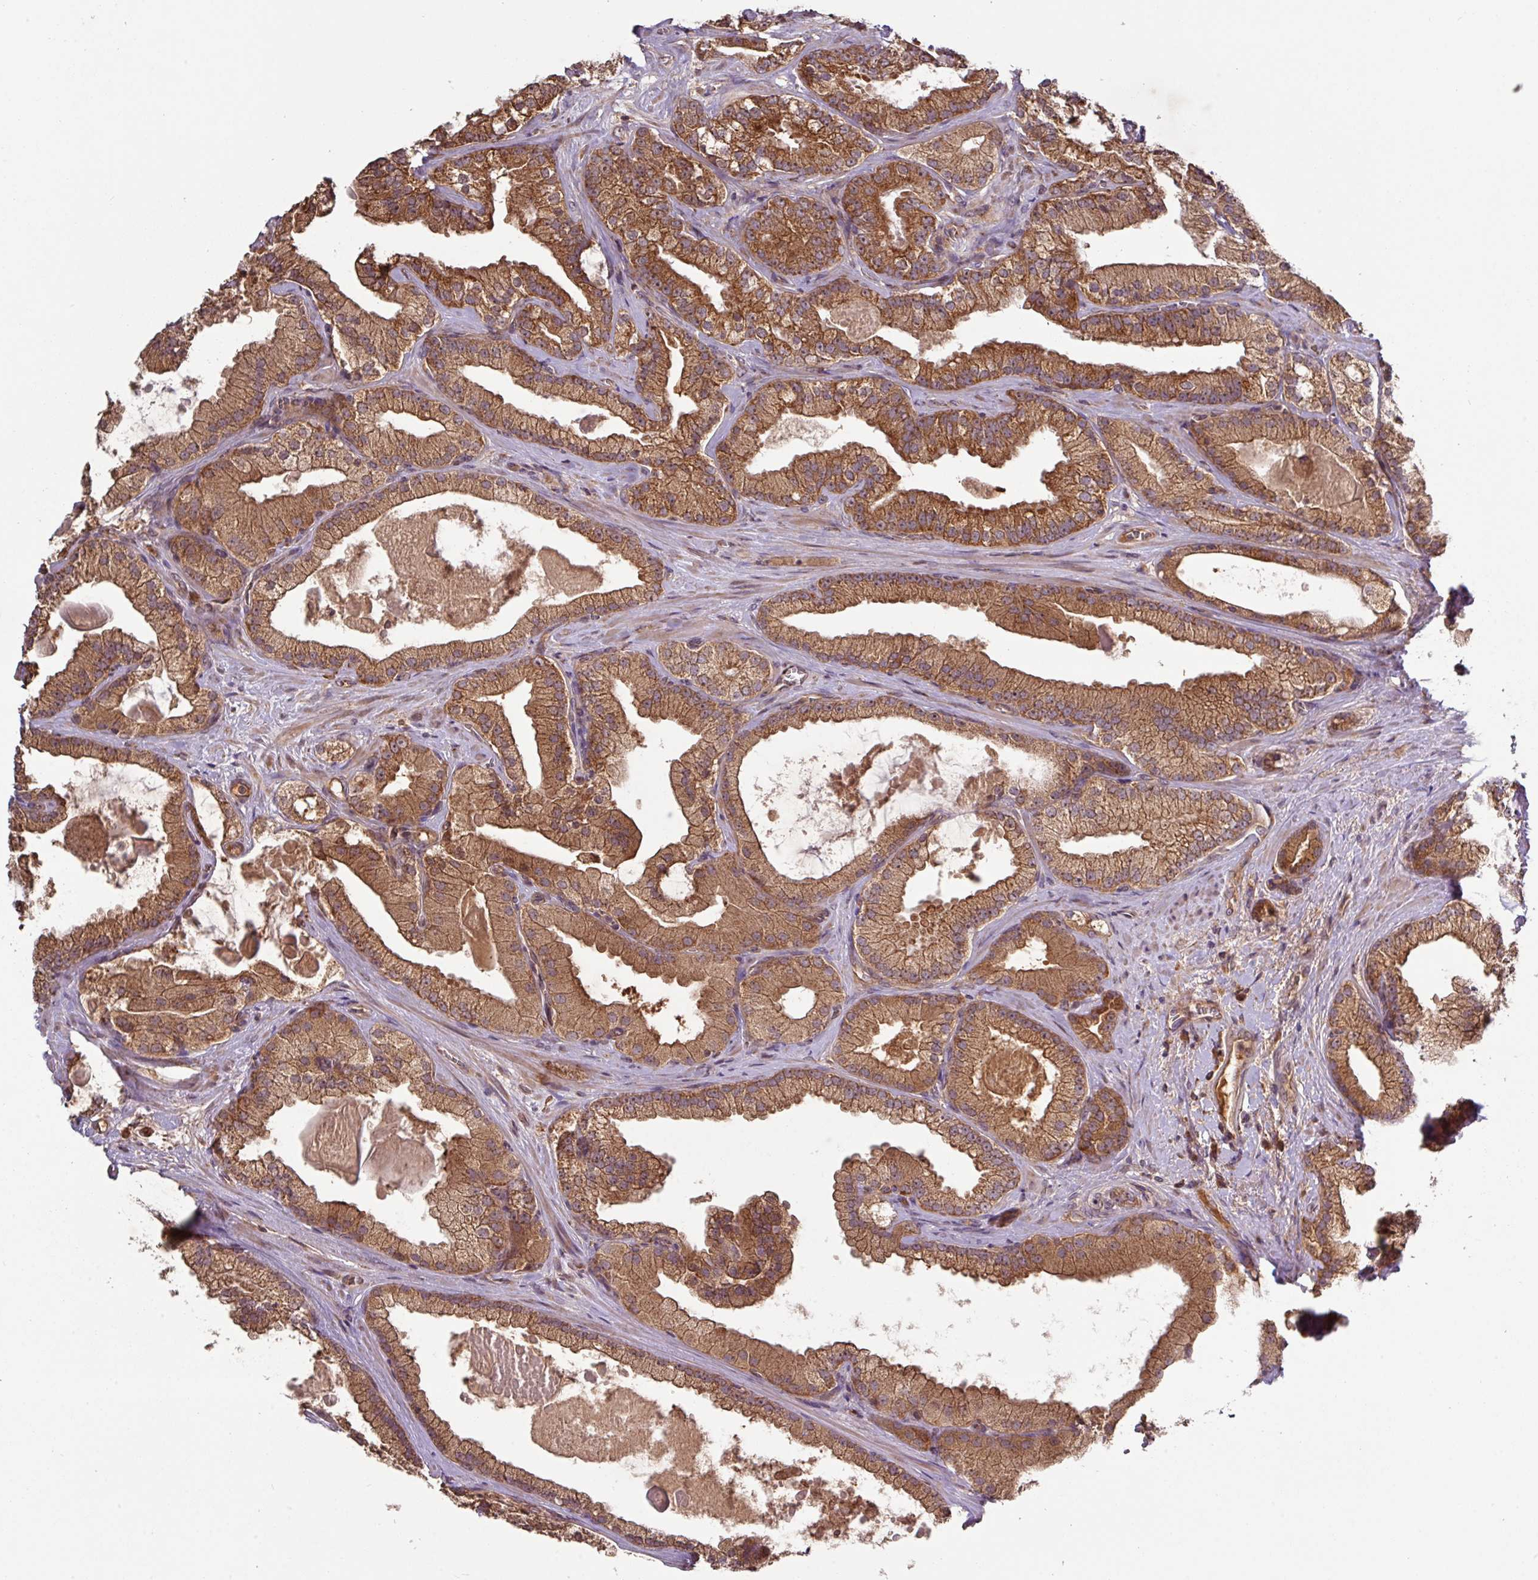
{"staining": {"intensity": "strong", "quantity": ">75%", "location": "cytoplasmic/membranous"}, "tissue": "prostate cancer", "cell_type": "Tumor cells", "image_type": "cancer", "snomed": [{"axis": "morphology", "description": "Adenocarcinoma, High grade"}, {"axis": "topography", "description": "Prostate"}], "caption": "Human prostate cancer stained with a brown dye displays strong cytoplasmic/membranous positive staining in about >75% of tumor cells.", "gene": "MRRF", "patient": {"sex": "male", "age": 68}}